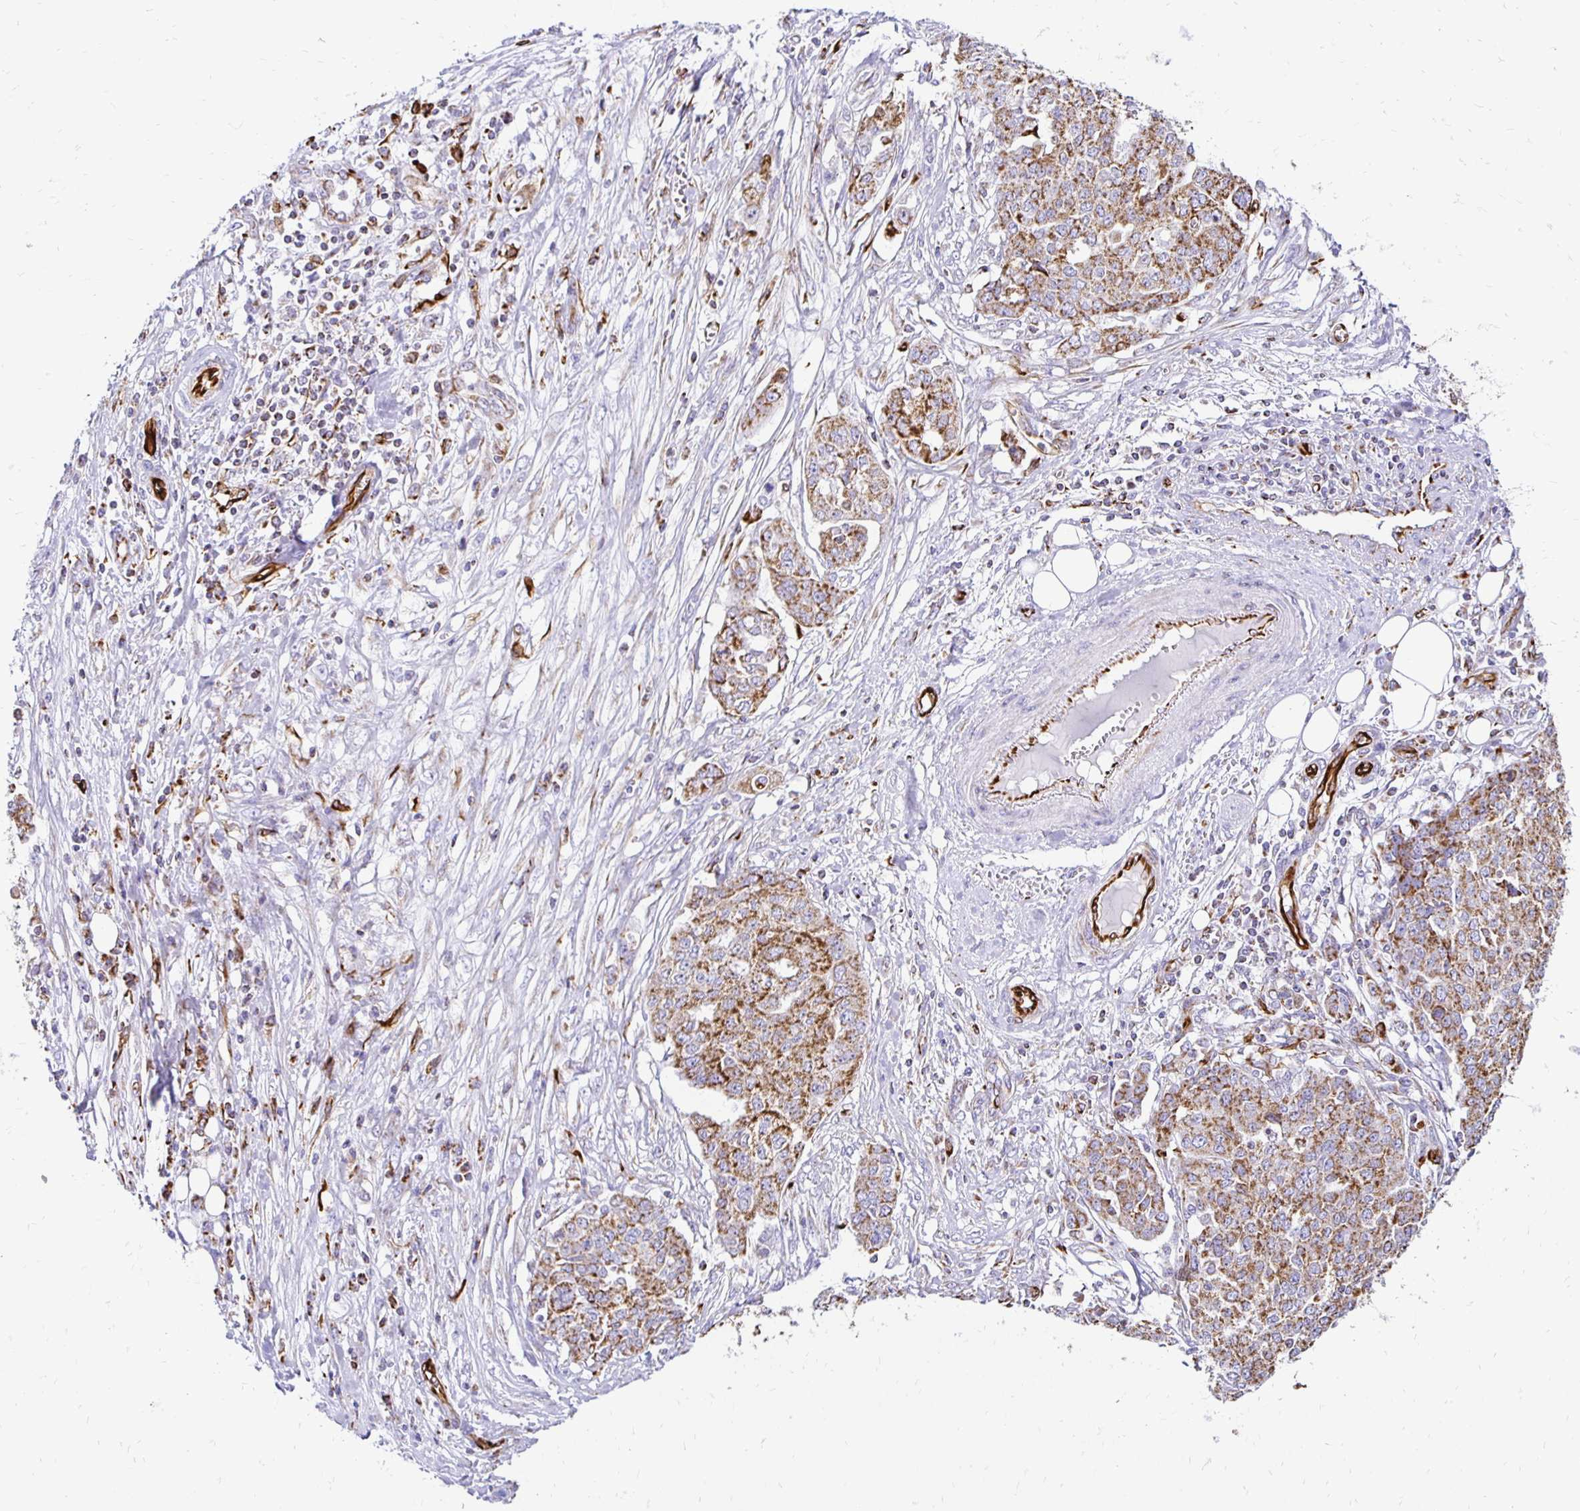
{"staining": {"intensity": "moderate", "quantity": ">75%", "location": "cytoplasmic/membranous"}, "tissue": "ovarian cancer", "cell_type": "Tumor cells", "image_type": "cancer", "snomed": [{"axis": "morphology", "description": "Cystadenocarcinoma, serous, NOS"}, {"axis": "topography", "description": "Soft tissue"}, {"axis": "topography", "description": "Ovary"}], "caption": "Human ovarian cancer stained with a protein marker shows moderate staining in tumor cells.", "gene": "PLAAT2", "patient": {"sex": "female", "age": 57}}